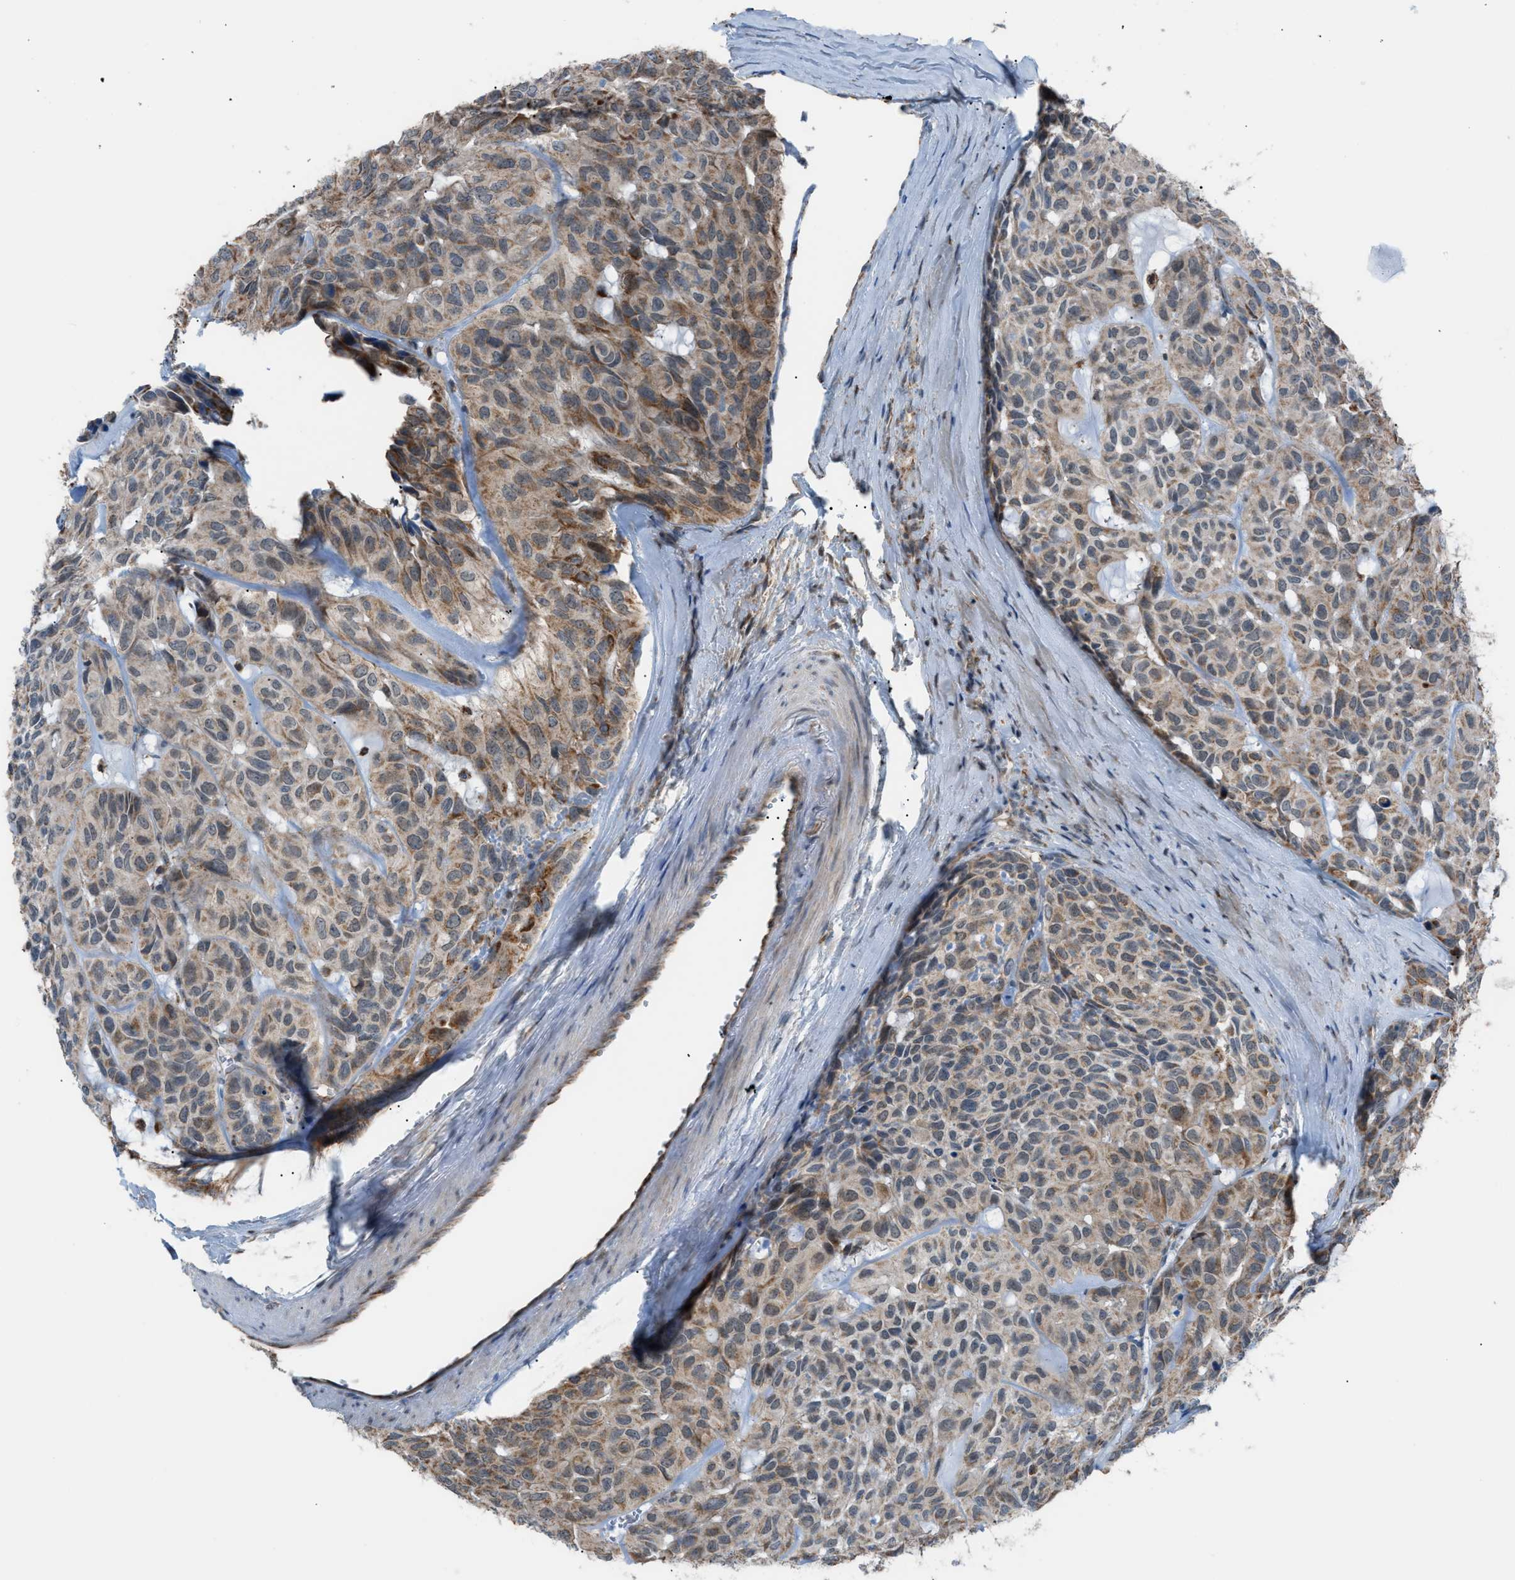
{"staining": {"intensity": "weak", "quantity": "25%-75%", "location": "cytoplasmic/membranous,nuclear"}, "tissue": "head and neck cancer", "cell_type": "Tumor cells", "image_type": "cancer", "snomed": [{"axis": "morphology", "description": "Adenocarcinoma, NOS"}, {"axis": "topography", "description": "Salivary gland, NOS"}, {"axis": "topography", "description": "Head-Neck"}], "caption": "This is an image of IHC staining of adenocarcinoma (head and neck), which shows weak positivity in the cytoplasmic/membranous and nuclear of tumor cells.", "gene": "SRM", "patient": {"sex": "female", "age": 76}}